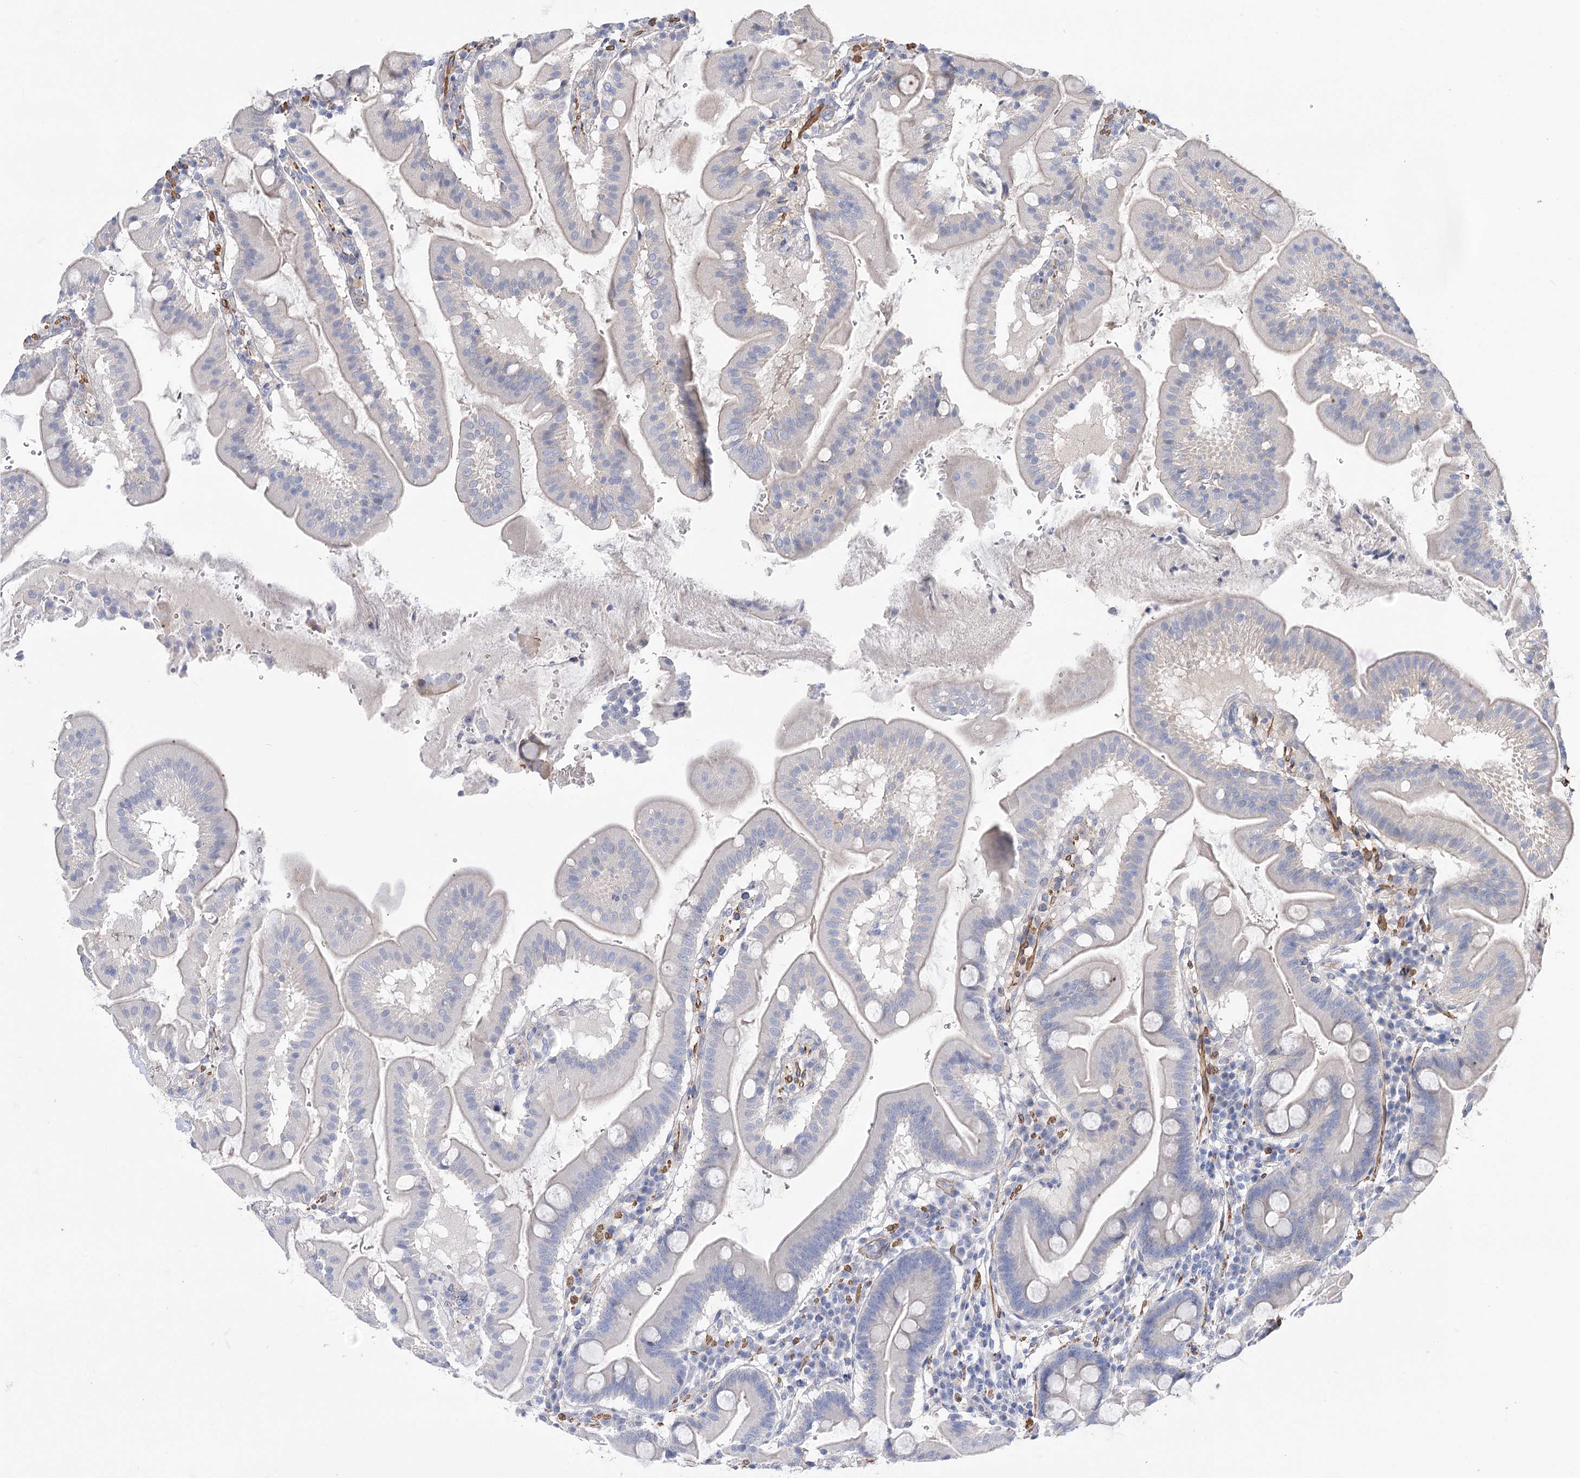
{"staining": {"intensity": "negative", "quantity": "none", "location": "none"}, "tissue": "duodenum", "cell_type": "Glandular cells", "image_type": "normal", "snomed": [{"axis": "morphology", "description": "Normal tissue, NOS"}, {"axis": "morphology", "description": "Adenocarcinoma, NOS"}, {"axis": "topography", "description": "Pancreas"}, {"axis": "topography", "description": "Duodenum"}], "caption": "Photomicrograph shows no significant protein staining in glandular cells of benign duodenum. (DAB immunohistochemistry with hematoxylin counter stain).", "gene": "WASHC3", "patient": {"sex": "male", "age": 50}}